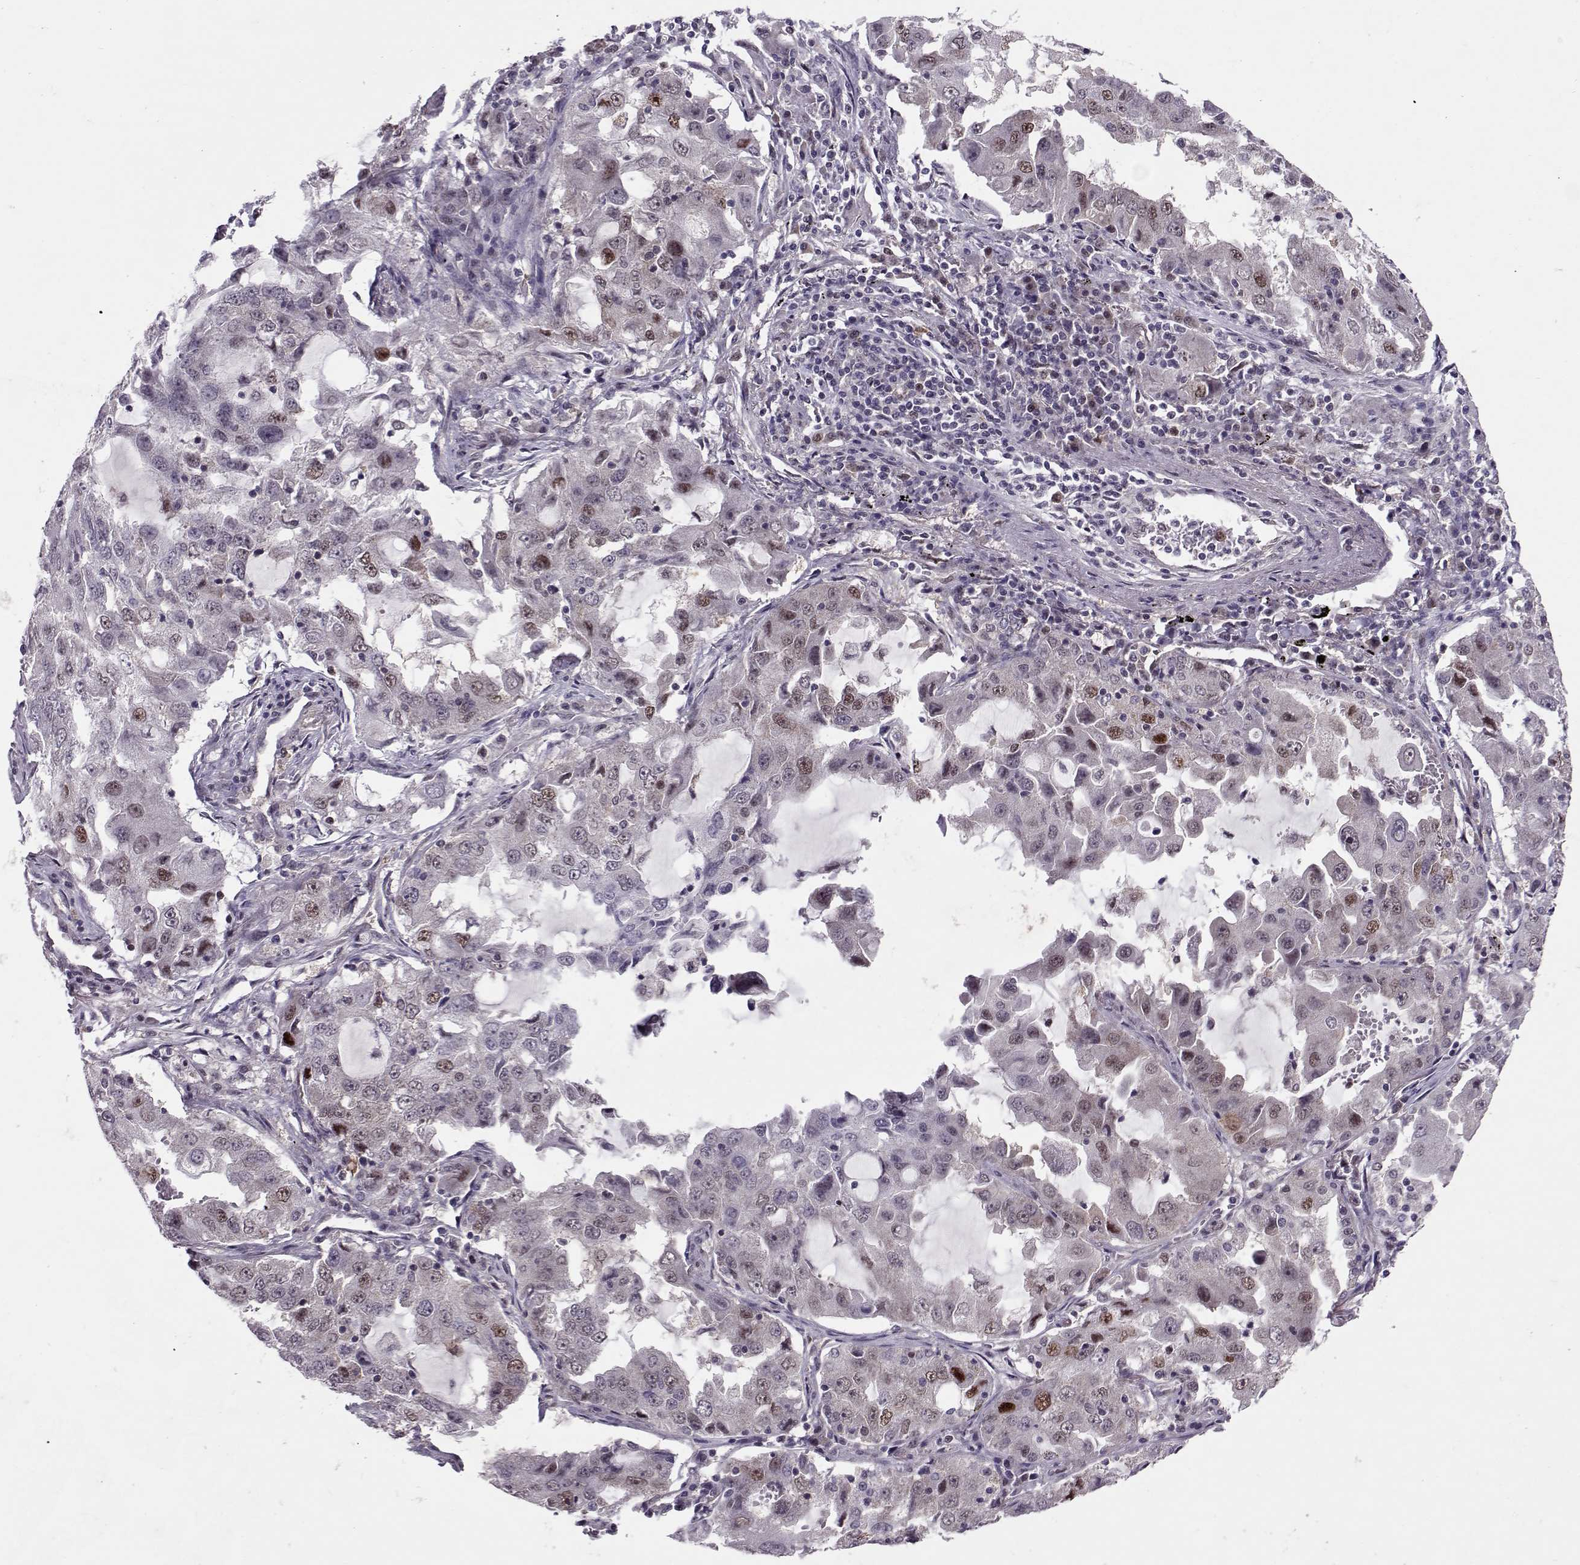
{"staining": {"intensity": "moderate", "quantity": "<25%", "location": "nuclear"}, "tissue": "lung cancer", "cell_type": "Tumor cells", "image_type": "cancer", "snomed": [{"axis": "morphology", "description": "Adenocarcinoma, NOS"}, {"axis": "topography", "description": "Lung"}], "caption": "The photomicrograph shows immunohistochemical staining of lung cancer. There is moderate nuclear positivity is seen in about <25% of tumor cells.", "gene": "CDK4", "patient": {"sex": "female", "age": 61}}